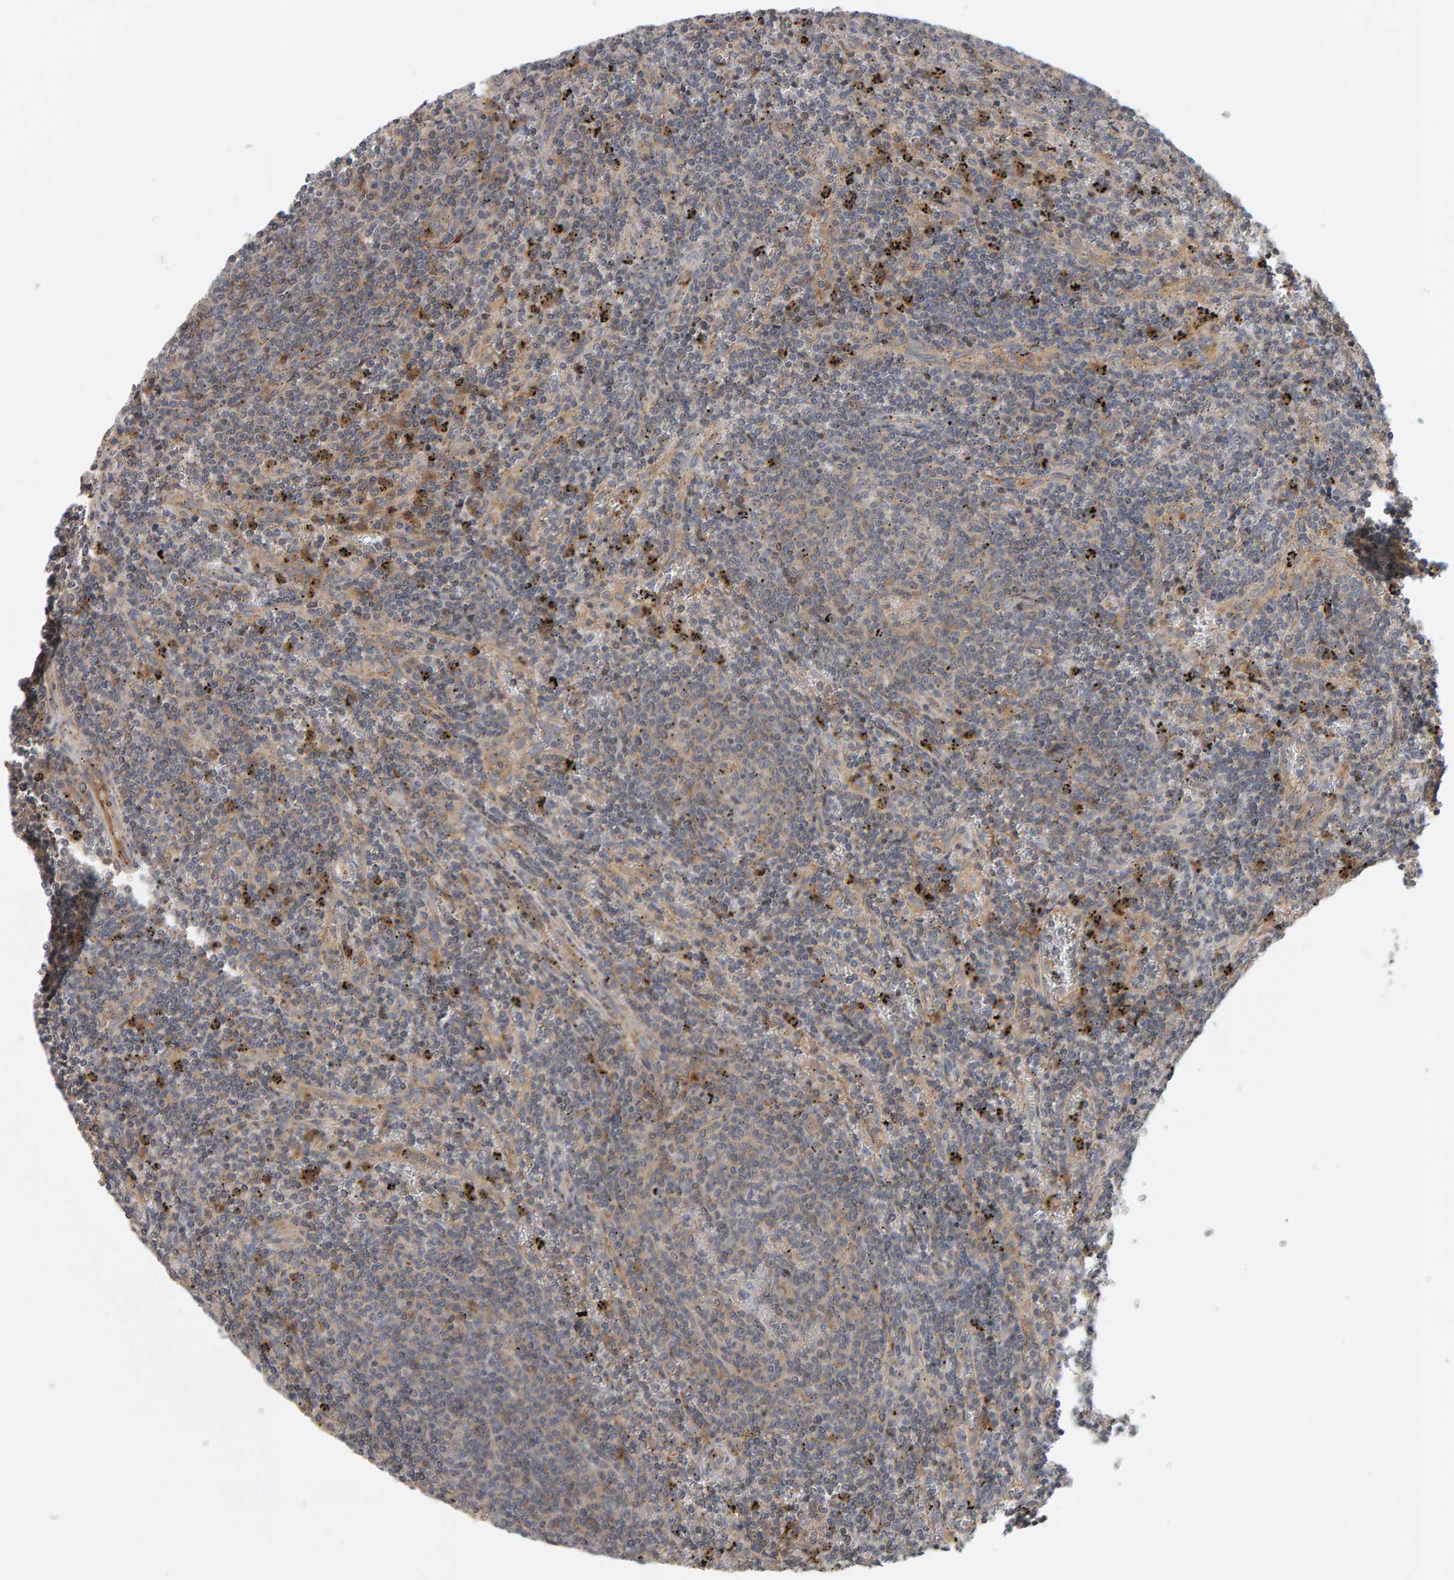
{"staining": {"intensity": "weak", "quantity": "25%-75%", "location": "cytoplasmic/membranous"}, "tissue": "lymphoma", "cell_type": "Tumor cells", "image_type": "cancer", "snomed": [{"axis": "morphology", "description": "Malignant lymphoma, non-Hodgkin's type, Low grade"}, {"axis": "topography", "description": "Spleen"}], "caption": "DAB (3,3'-diaminobenzidine) immunohistochemical staining of low-grade malignant lymphoma, non-Hodgkin's type reveals weak cytoplasmic/membranous protein expression in about 25%-75% of tumor cells.", "gene": "C9orf72", "patient": {"sex": "female", "age": 50}}